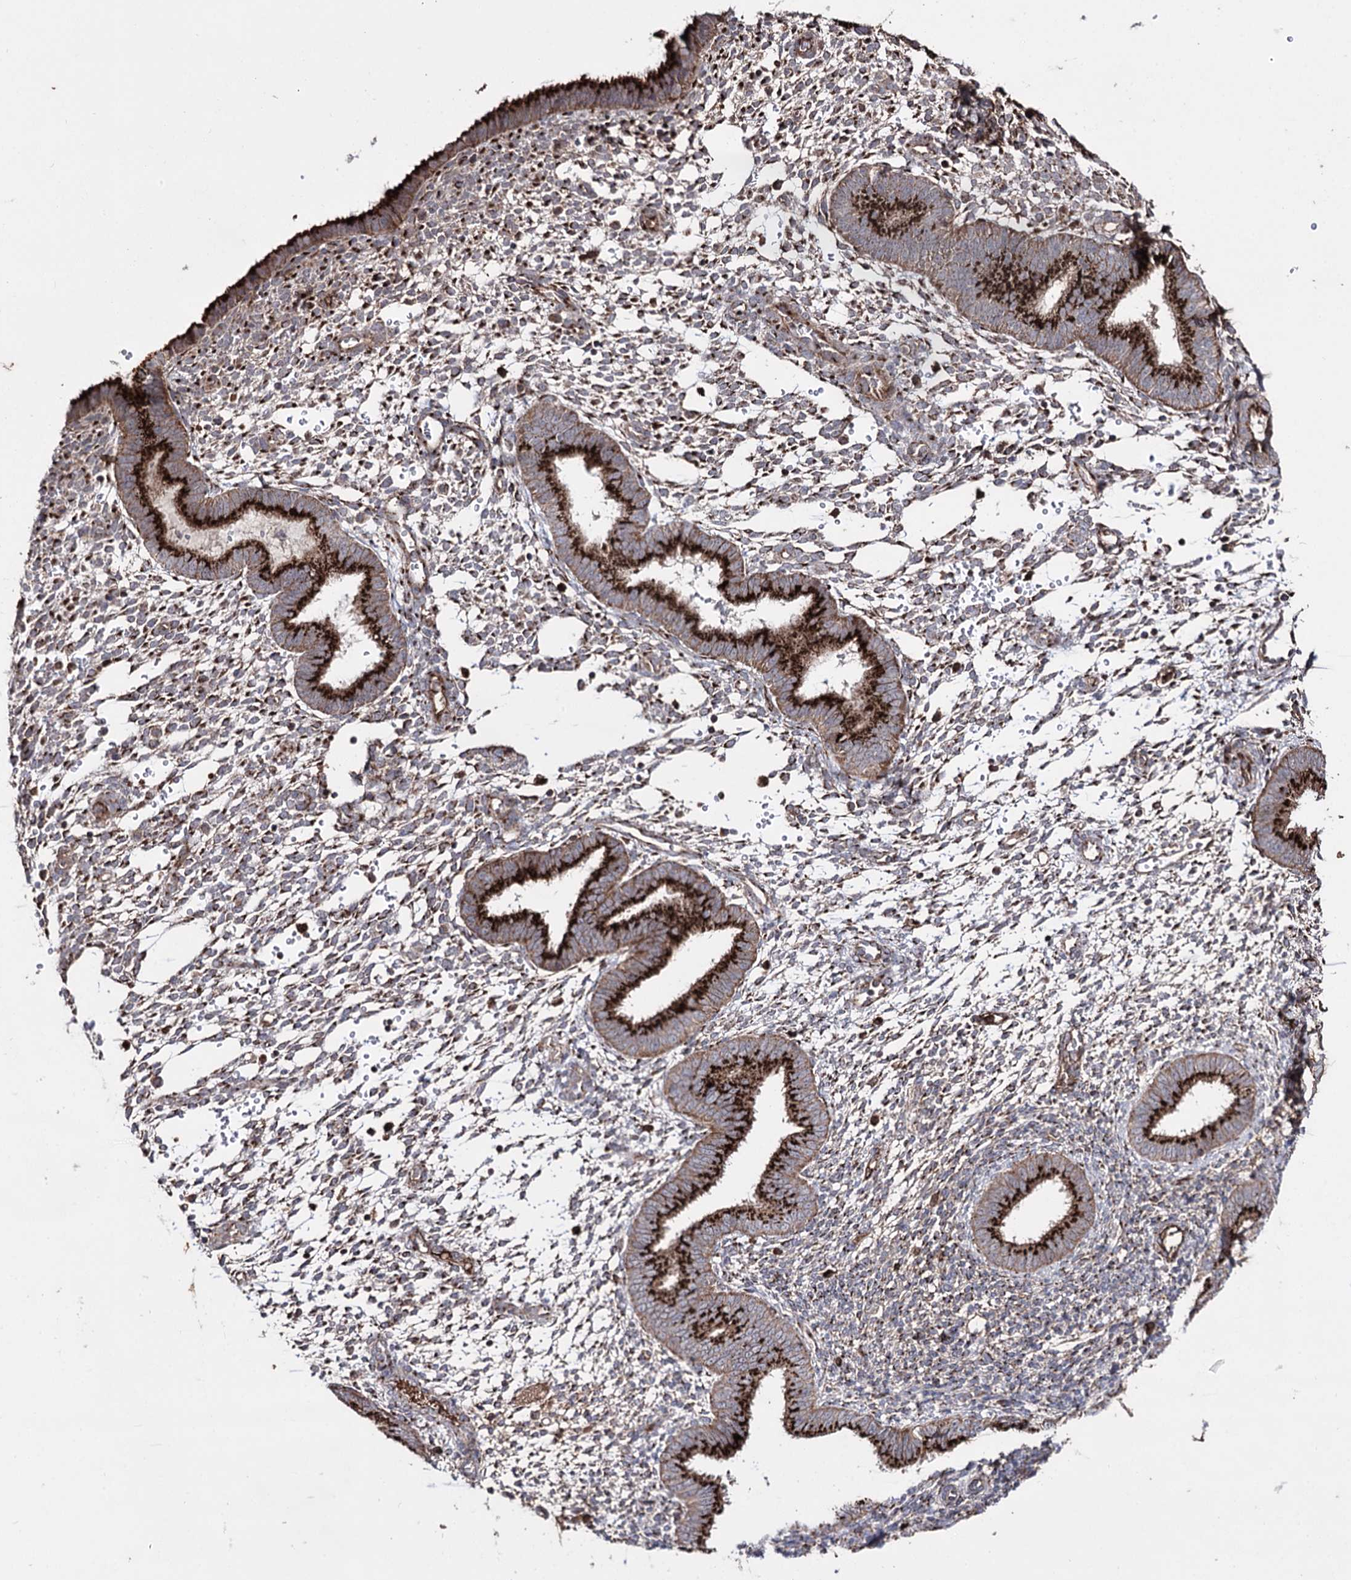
{"staining": {"intensity": "strong", "quantity": "25%-75%", "location": "cytoplasmic/membranous"}, "tissue": "endometrium", "cell_type": "Cells in endometrial stroma", "image_type": "normal", "snomed": [{"axis": "morphology", "description": "Normal tissue, NOS"}, {"axis": "topography", "description": "Uterus"}, {"axis": "topography", "description": "Endometrium"}], "caption": "Protein positivity by immunohistochemistry (IHC) reveals strong cytoplasmic/membranous expression in approximately 25%-75% of cells in endometrial stroma in unremarkable endometrium. The protein of interest is stained brown, and the nuclei are stained in blue (DAB IHC with brightfield microscopy, high magnification).", "gene": "ARHGAP20", "patient": {"sex": "female", "age": 48}}